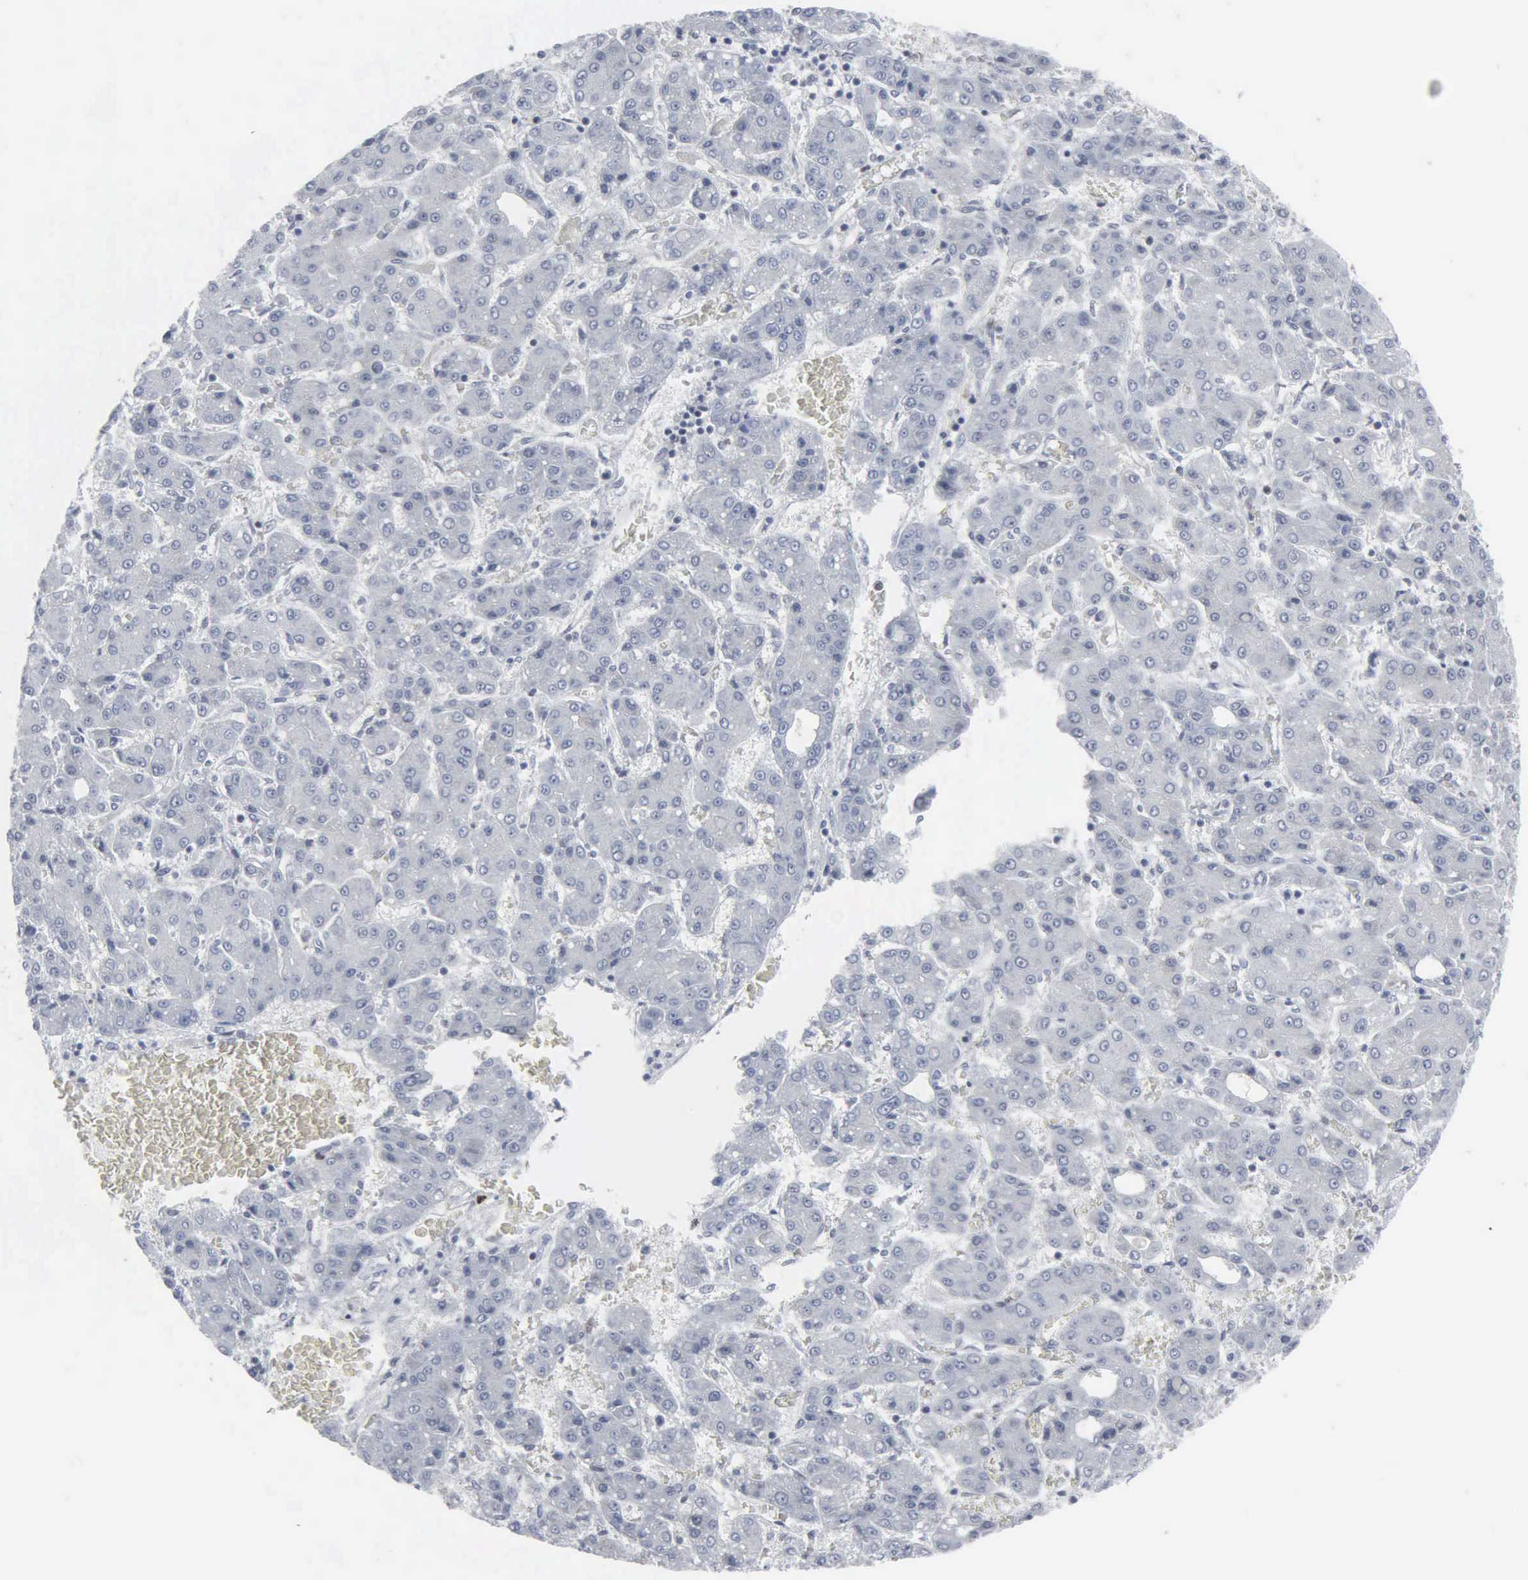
{"staining": {"intensity": "negative", "quantity": "none", "location": "none"}, "tissue": "liver cancer", "cell_type": "Tumor cells", "image_type": "cancer", "snomed": [{"axis": "morphology", "description": "Carcinoma, Hepatocellular, NOS"}, {"axis": "topography", "description": "Liver"}], "caption": "An image of liver cancer stained for a protein shows no brown staining in tumor cells.", "gene": "CCND3", "patient": {"sex": "male", "age": 69}}